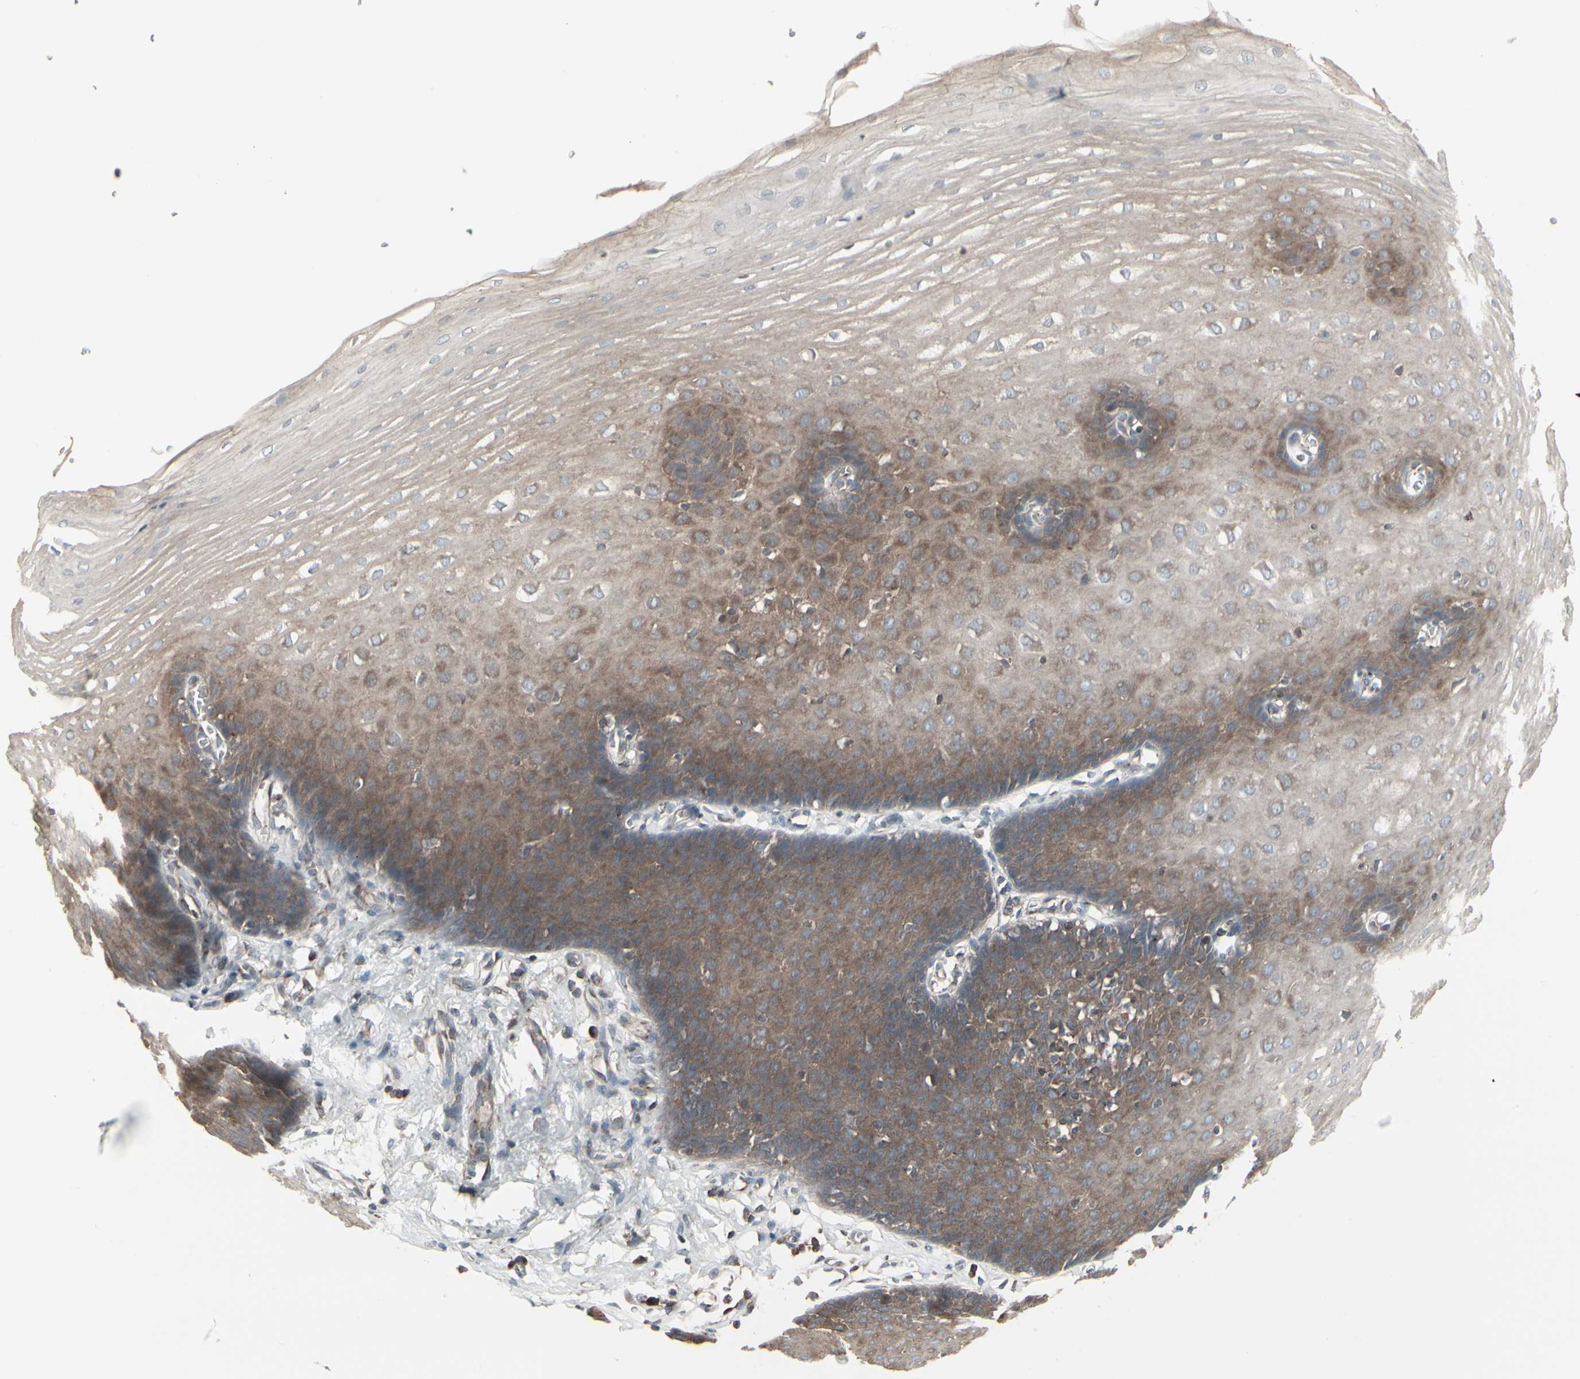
{"staining": {"intensity": "moderate", "quantity": ">75%", "location": "cytoplasmic/membranous"}, "tissue": "esophagus", "cell_type": "Squamous epithelial cells", "image_type": "normal", "snomed": [{"axis": "morphology", "description": "Normal tissue, NOS"}, {"axis": "topography", "description": "Esophagus"}], "caption": "Immunohistochemical staining of unremarkable esophagus displays moderate cytoplasmic/membranous protein expression in approximately >75% of squamous epithelial cells. Immunohistochemistry (ihc) stains the protein of interest in brown and the nuclei are stained blue.", "gene": "EPS15", "patient": {"sex": "male", "age": 70}}